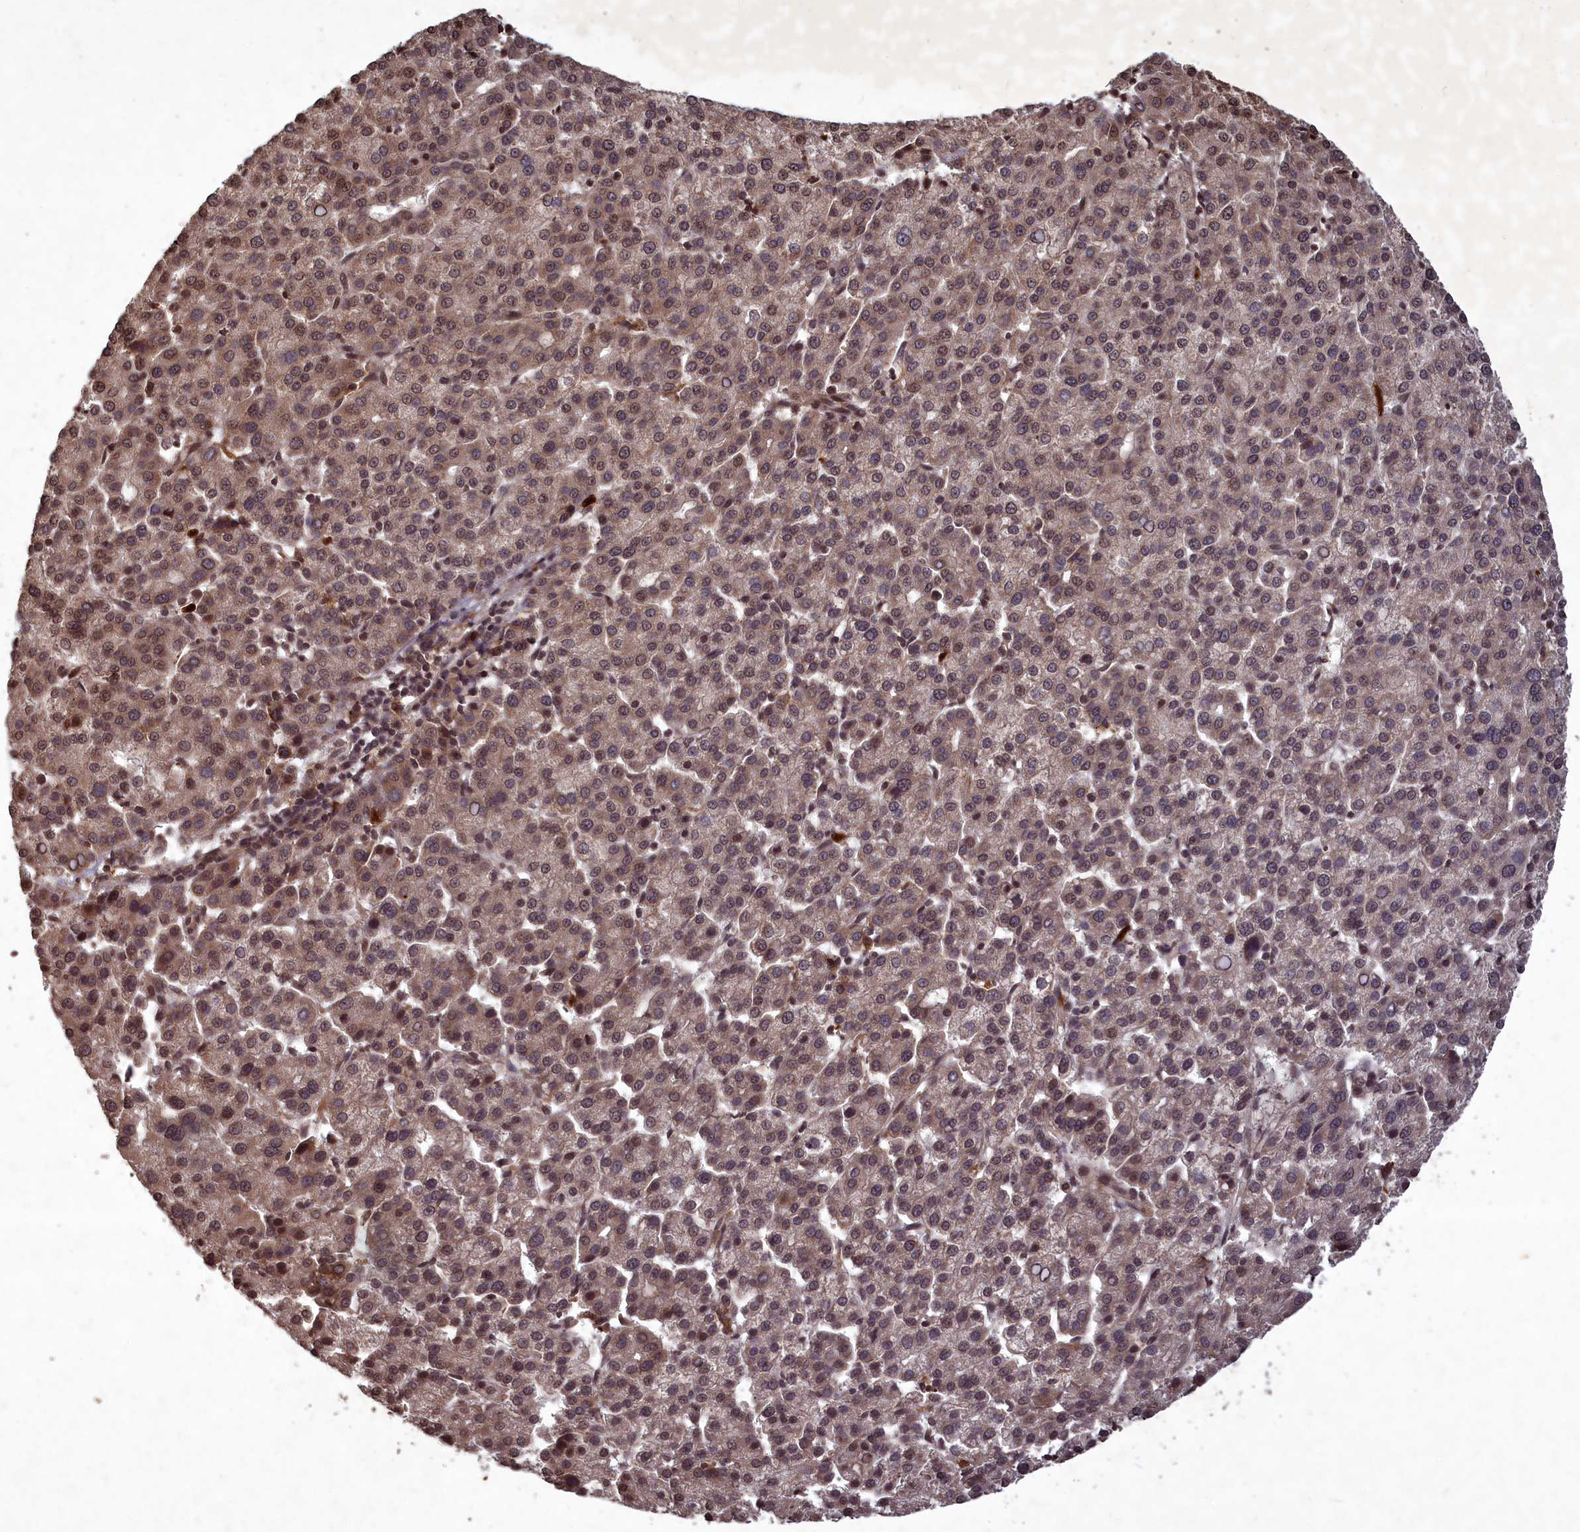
{"staining": {"intensity": "weak", "quantity": ">75%", "location": "cytoplasmic/membranous,nuclear"}, "tissue": "liver cancer", "cell_type": "Tumor cells", "image_type": "cancer", "snomed": [{"axis": "morphology", "description": "Carcinoma, Hepatocellular, NOS"}, {"axis": "topography", "description": "Liver"}], "caption": "Human liver cancer (hepatocellular carcinoma) stained for a protein (brown) reveals weak cytoplasmic/membranous and nuclear positive staining in approximately >75% of tumor cells.", "gene": "SRMS", "patient": {"sex": "female", "age": 58}}